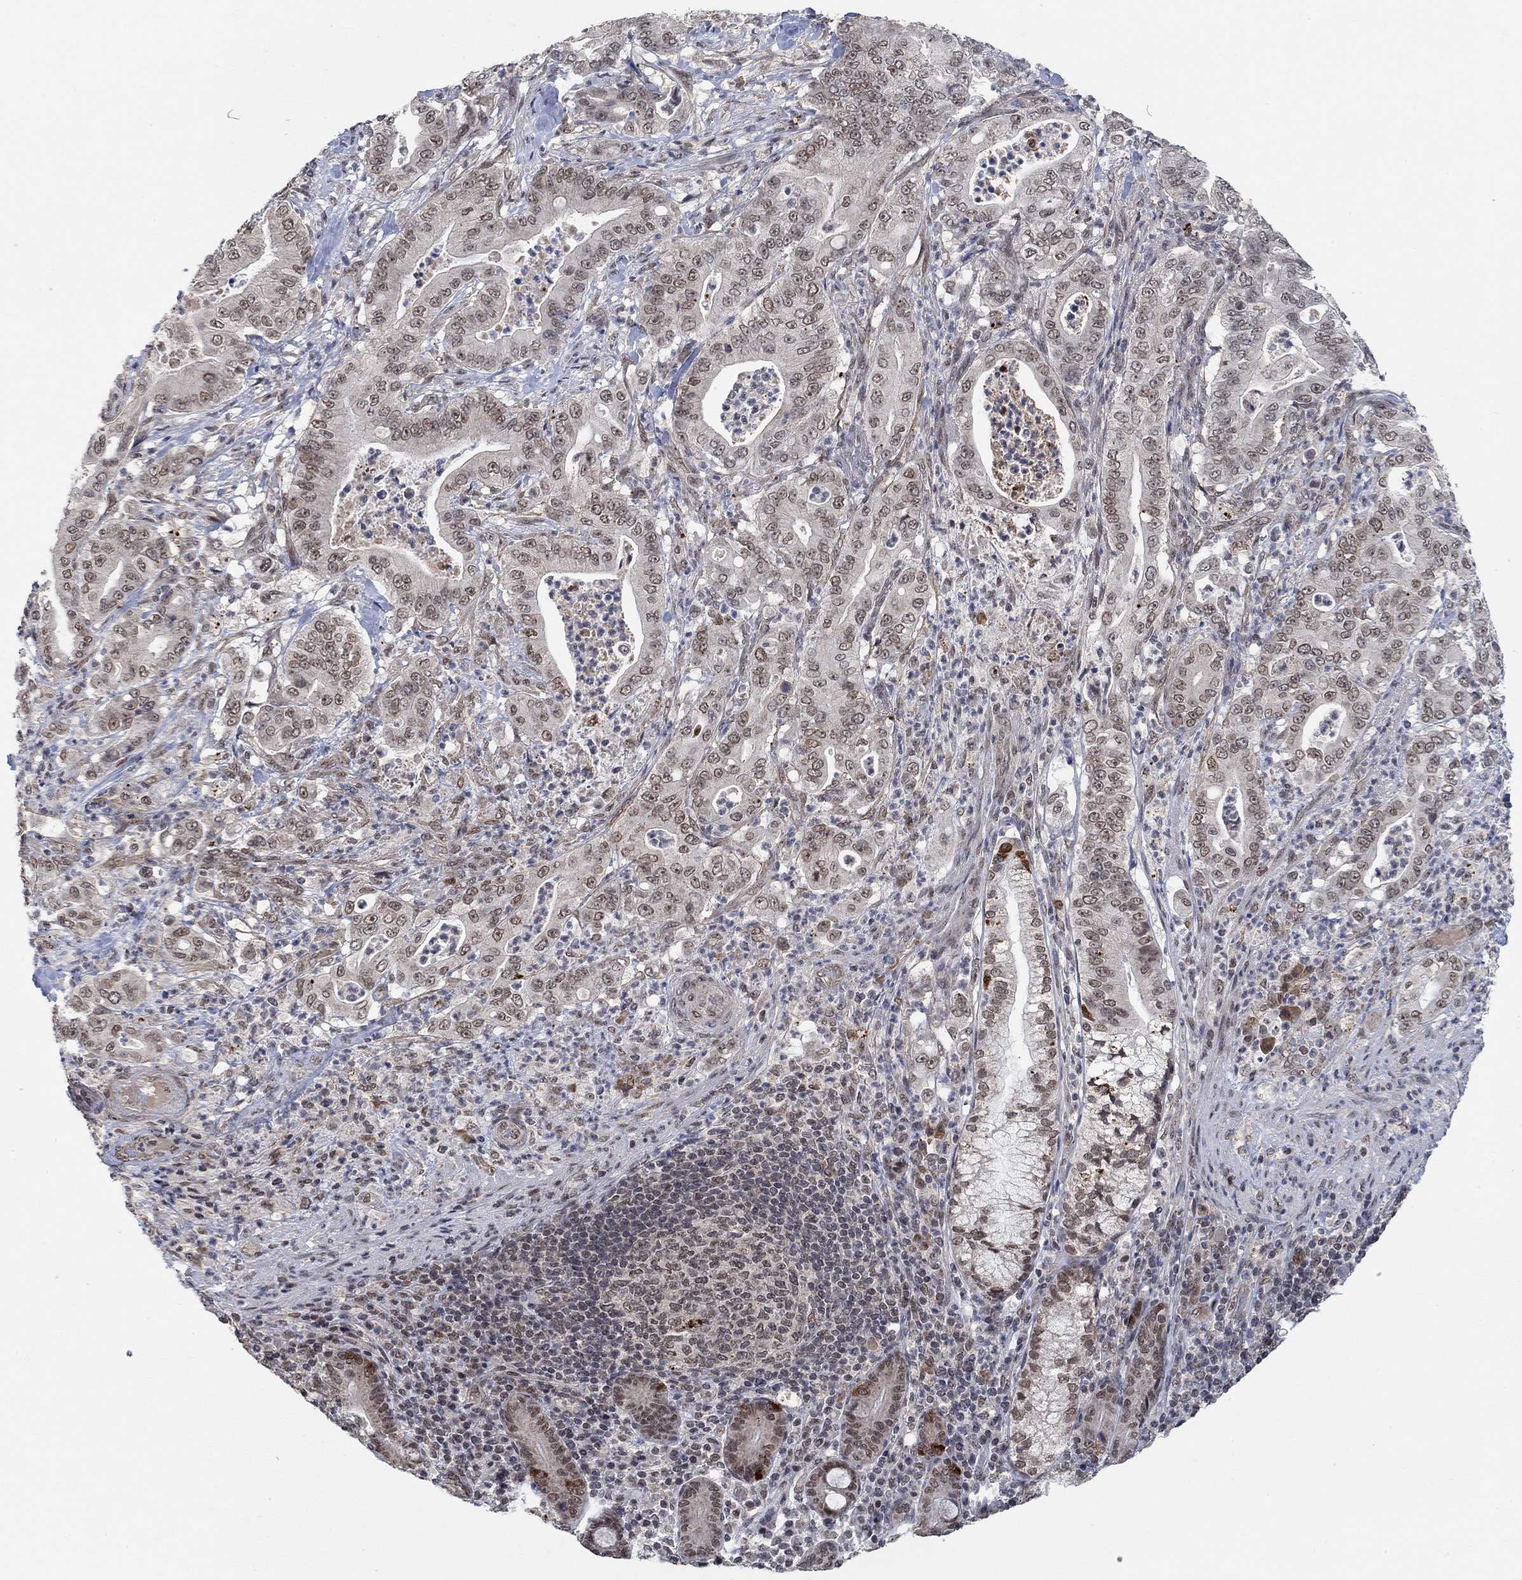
{"staining": {"intensity": "negative", "quantity": "none", "location": "none"}, "tissue": "pancreatic cancer", "cell_type": "Tumor cells", "image_type": "cancer", "snomed": [{"axis": "morphology", "description": "Adenocarcinoma, NOS"}, {"axis": "topography", "description": "Pancreas"}], "caption": "An image of human pancreatic cancer is negative for staining in tumor cells.", "gene": "THAP8", "patient": {"sex": "male", "age": 71}}